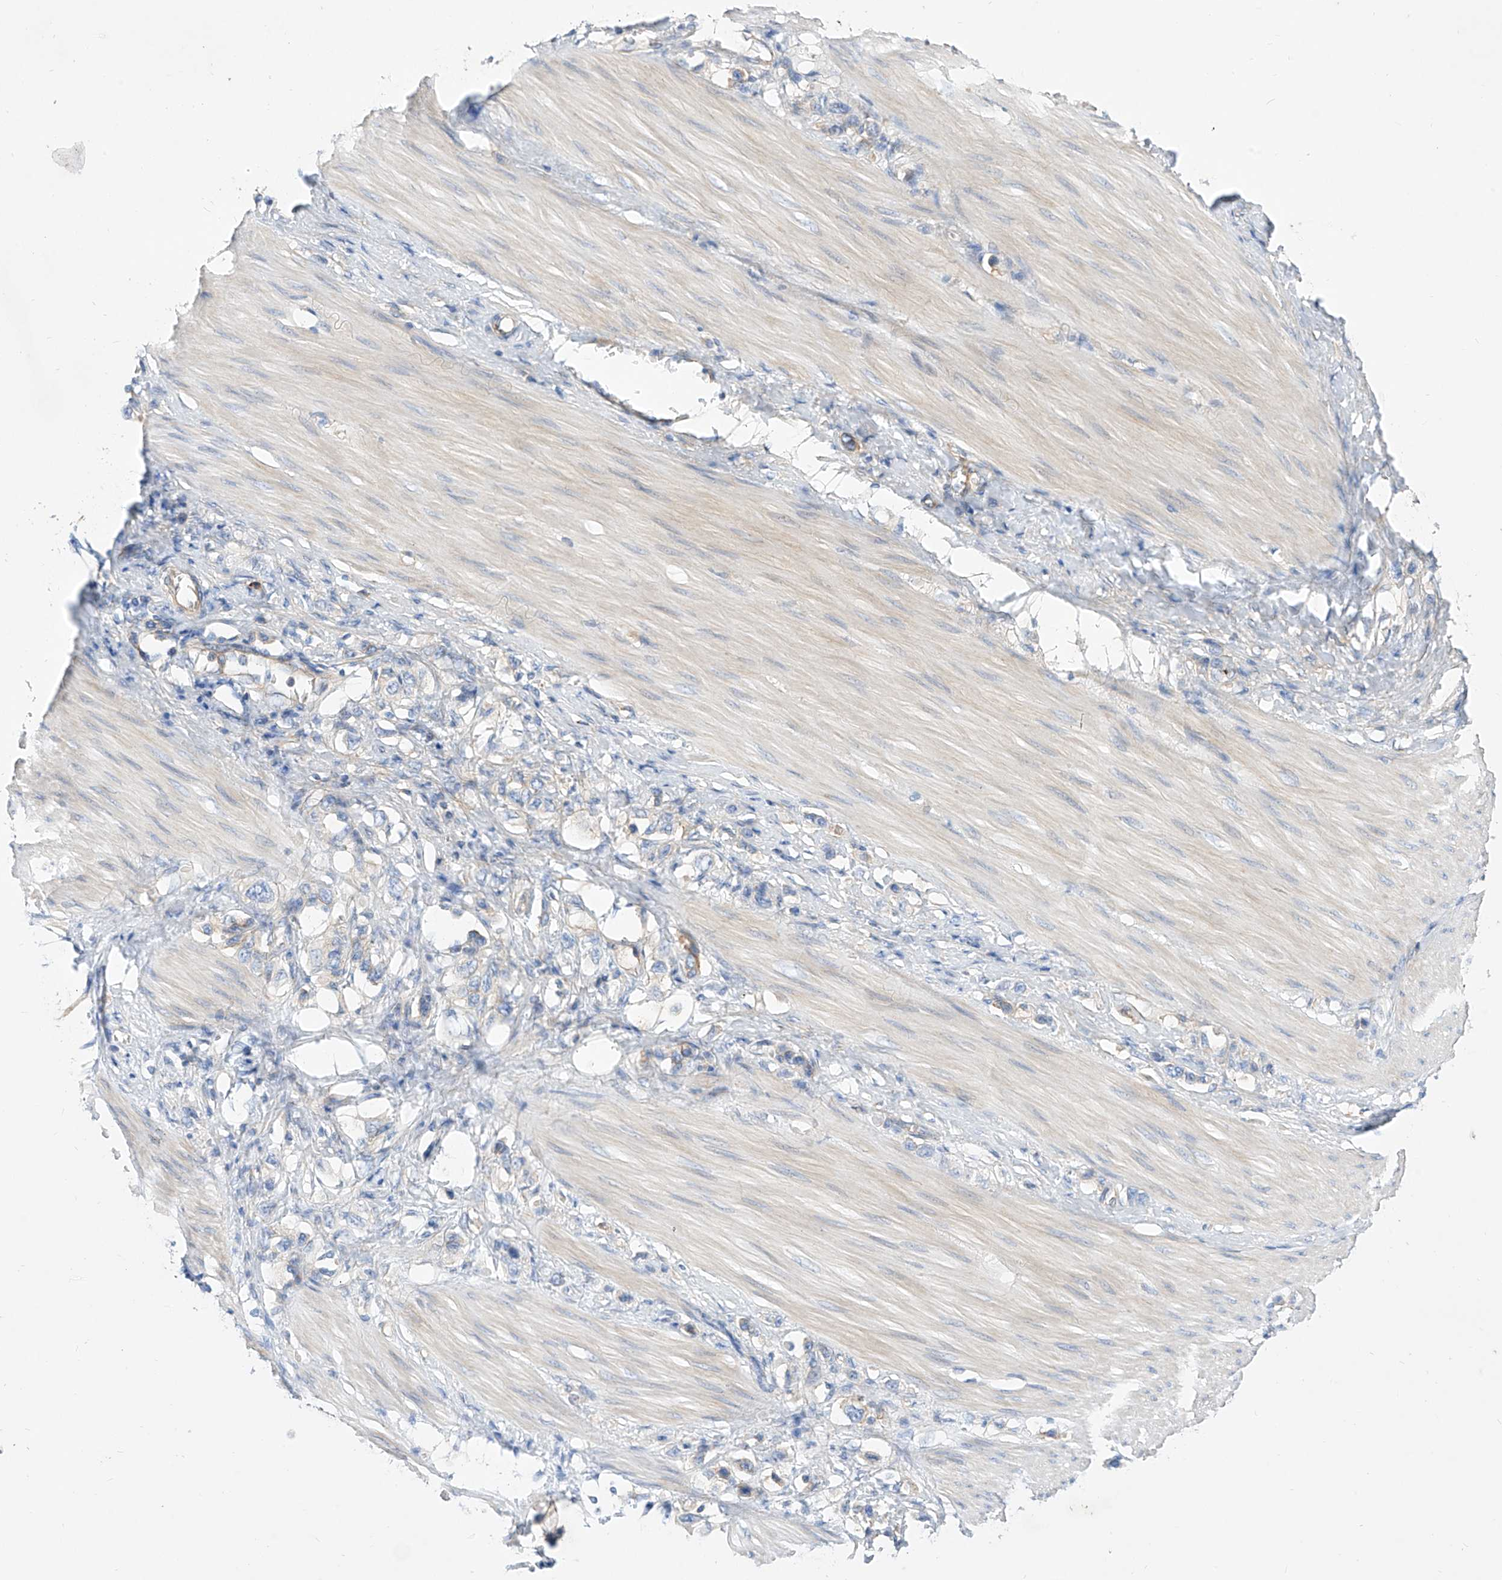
{"staining": {"intensity": "negative", "quantity": "none", "location": "none"}, "tissue": "stomach cancer", "cell_type": "Tumor cells", "image_type": "cancer", "snomed": [{"axis": "morphology", "description": "Adenocarcinoma, NOS"}, {"axis": "topography", "description": "Stomach"}], "caption": "Tumor cells are negative for brown protein staining in stomach cancer (adenocarcinoma).", "gene": "SCGB2A1", "patient": {"sex": "female", "age": 65}}